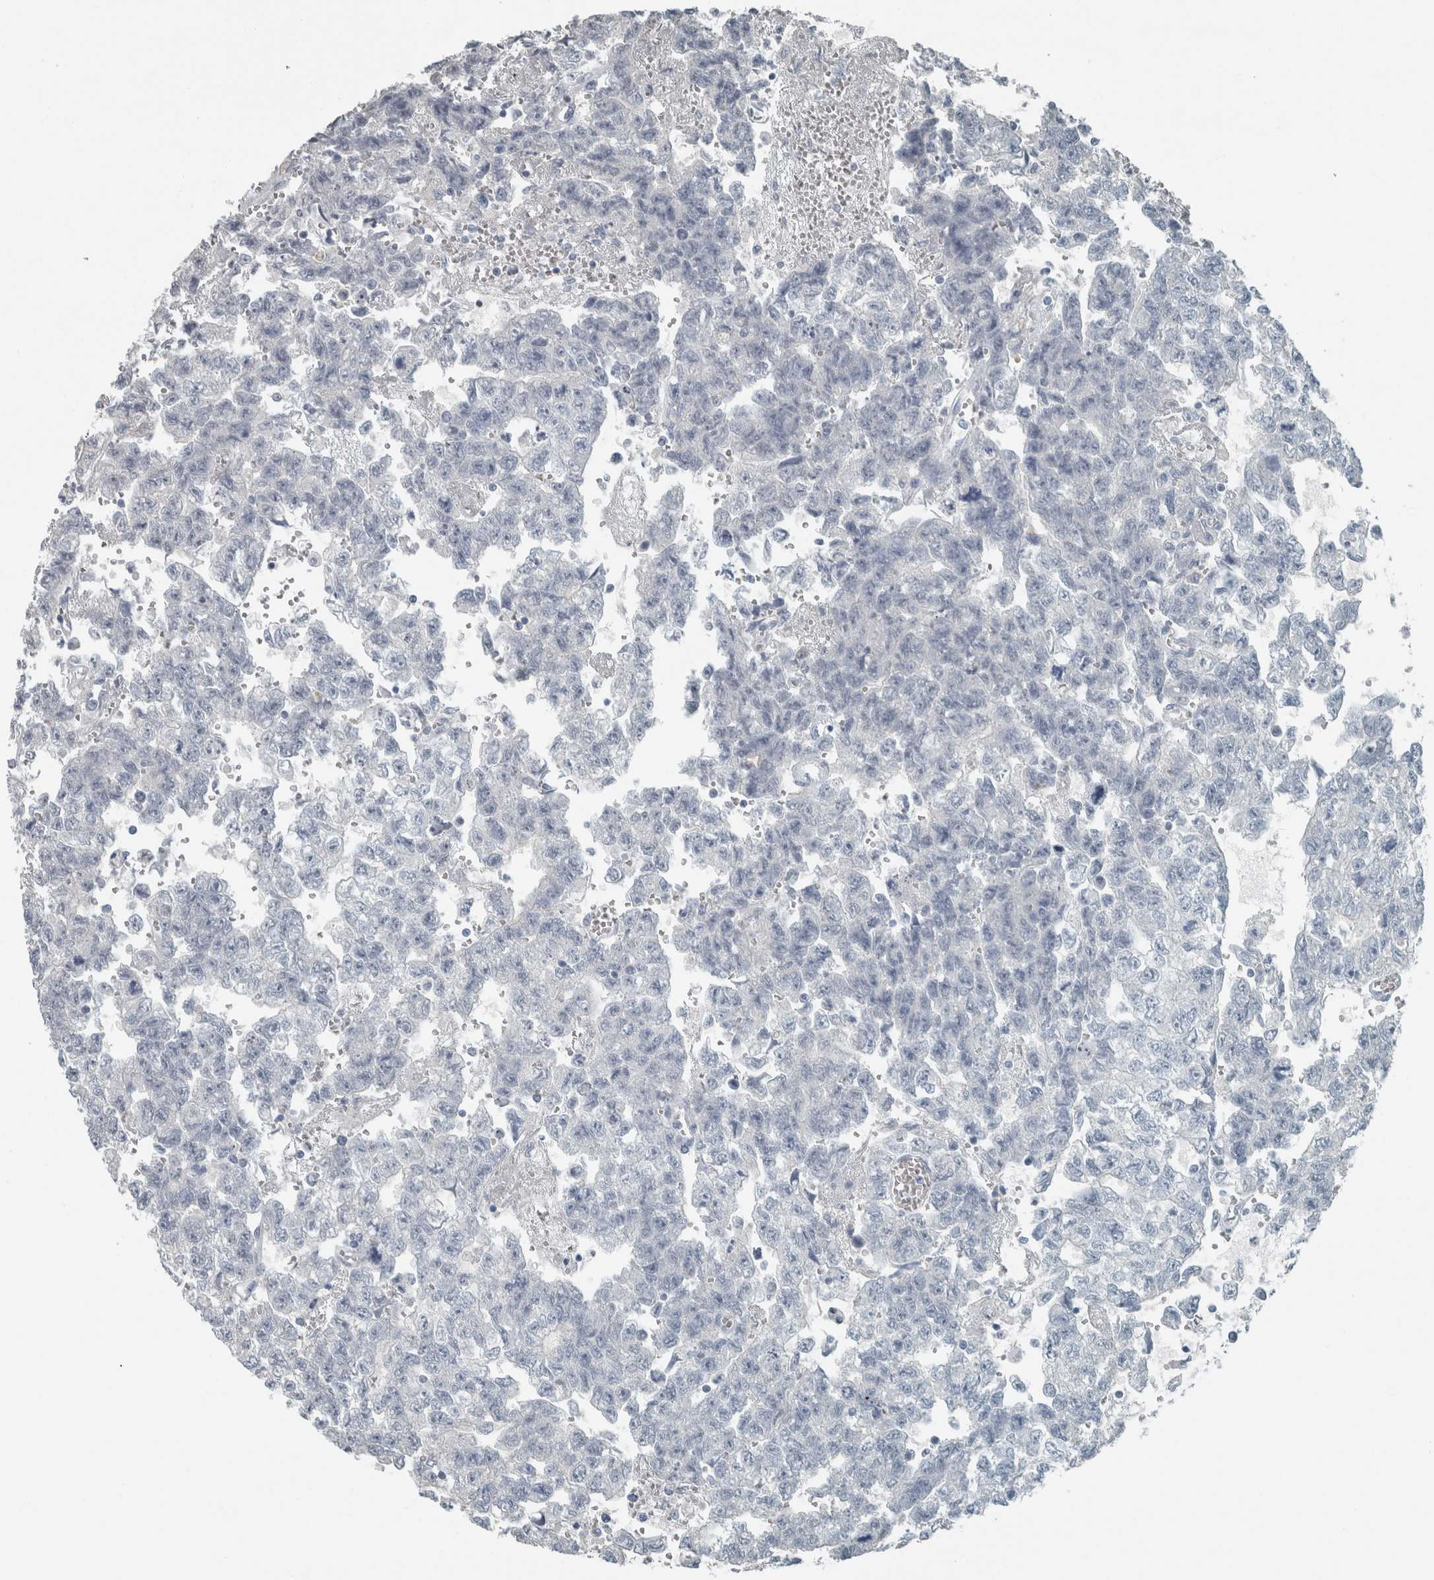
{"staining": {"intensity": "negative", "quantity": "none", "location": "none"}, "tissue": "testis cancer", "cell_type": "Tumor cells", "image_type": "cancer", "snomed": [{"axis": "morphology", "description": "Seminoma, NOS"}, {"axis": "morphology", "description": "Carcinoma, Embryonal, NOS"}, {"axis": "topography", "description": "Testis"}], "caption": "Tumor cells show no significant protein positivity in testis cancer (seminoma).", "gene": "CHL1", "patient": {"sex": "male", "age": 38}}